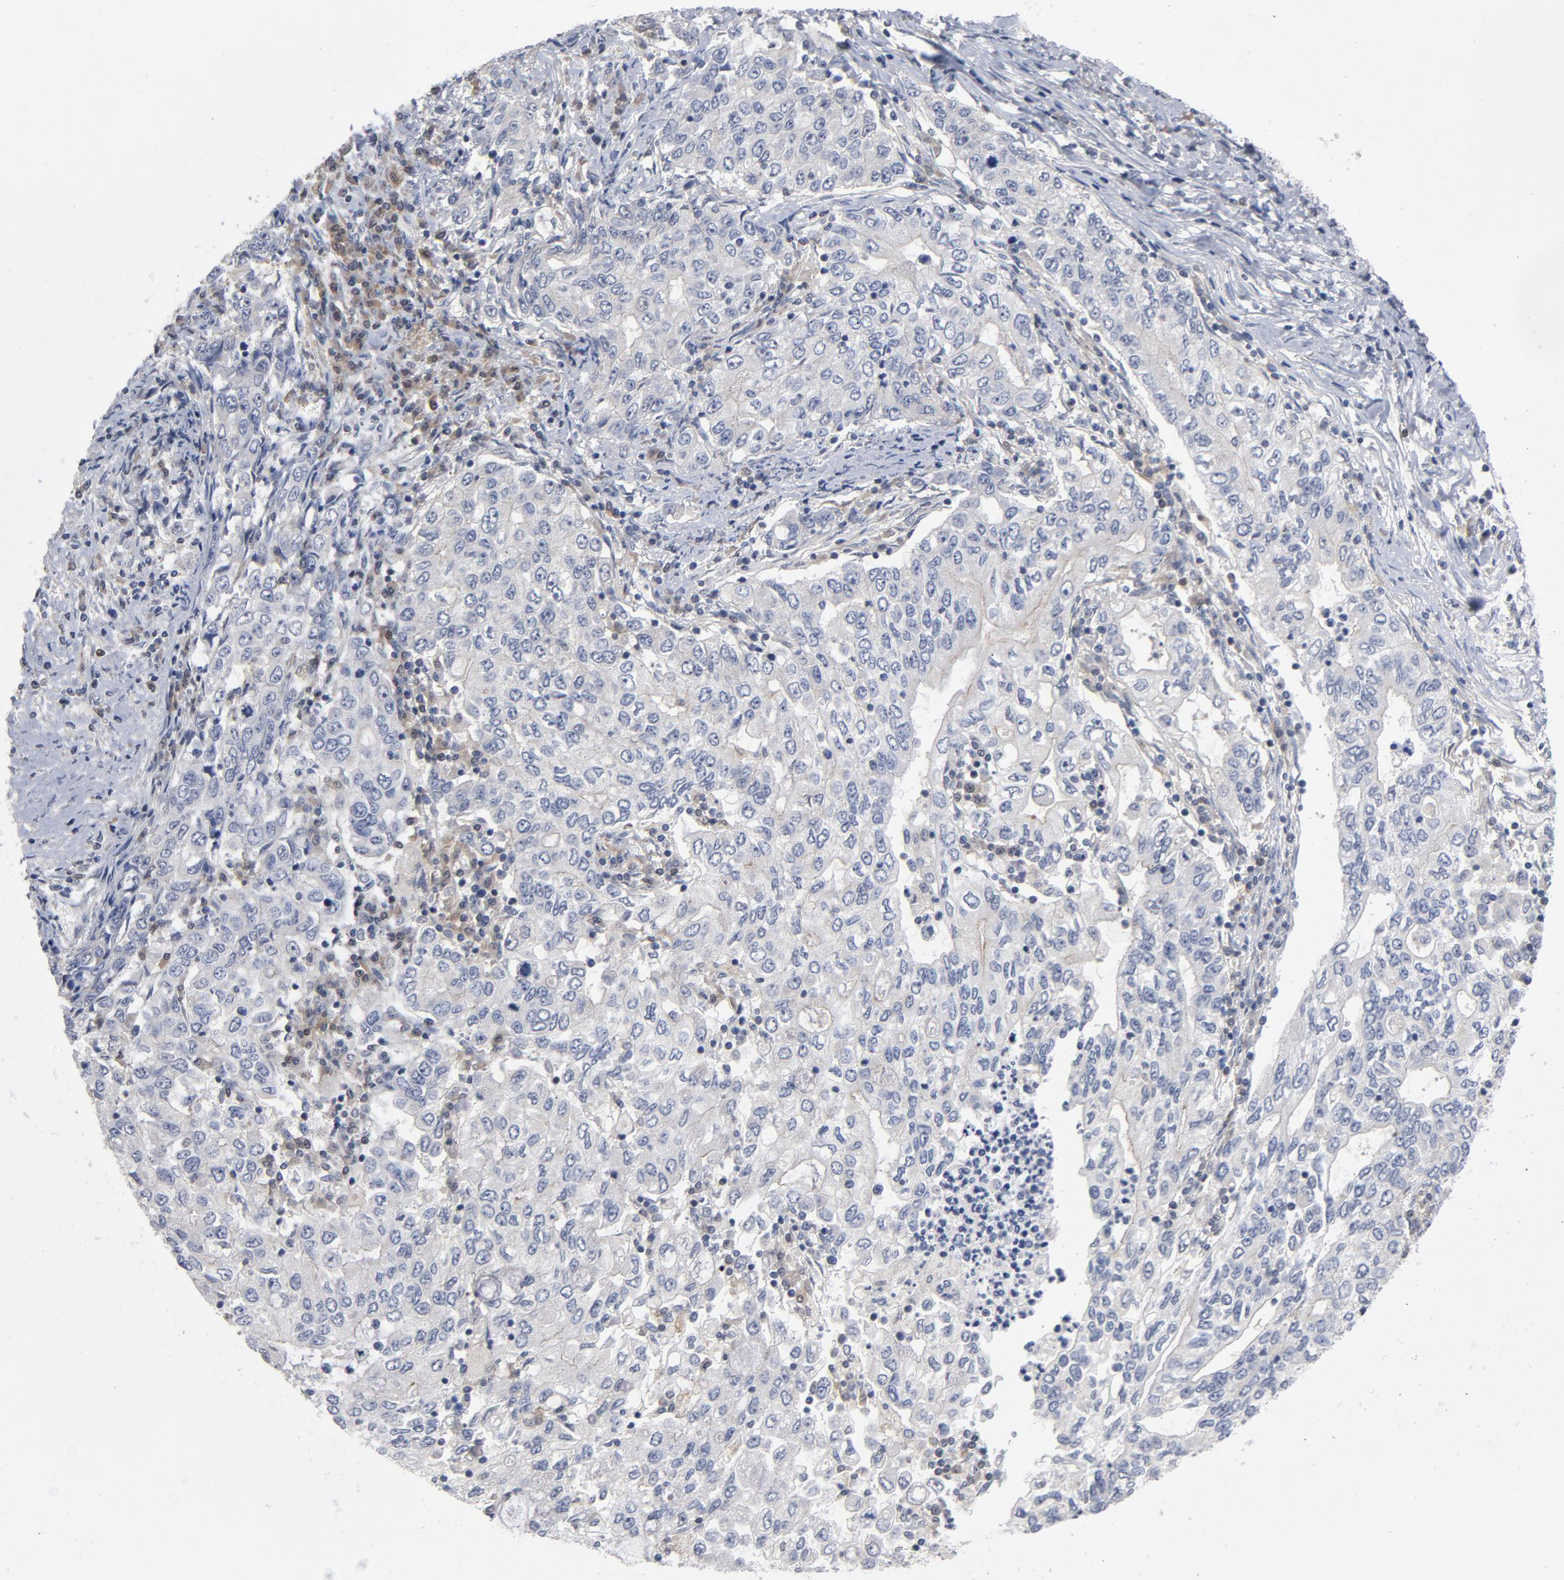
{"staining": {"intensity": "negative", "quantity": "none", "location": "none"}, "tissue": "stomach cancer", "cell_type": "Tumor cells", "image_type": "cancer", "snomed": [{"axis": "morphology", "description": "Adenocarcinoma, NOS"}, {"axis": "topography", "description": "Stomach, lower"}], "caption": "The micrograph exhibits no staining of tumor cells in stomach adenocarcinoma. Brightfield microscopy of immunohistochemistry stained with DAB (brown) and hematoxylin (blue), captured at high magnification.", "gene": "TRADD", "patient": {"sex": "female", "age": 72}}